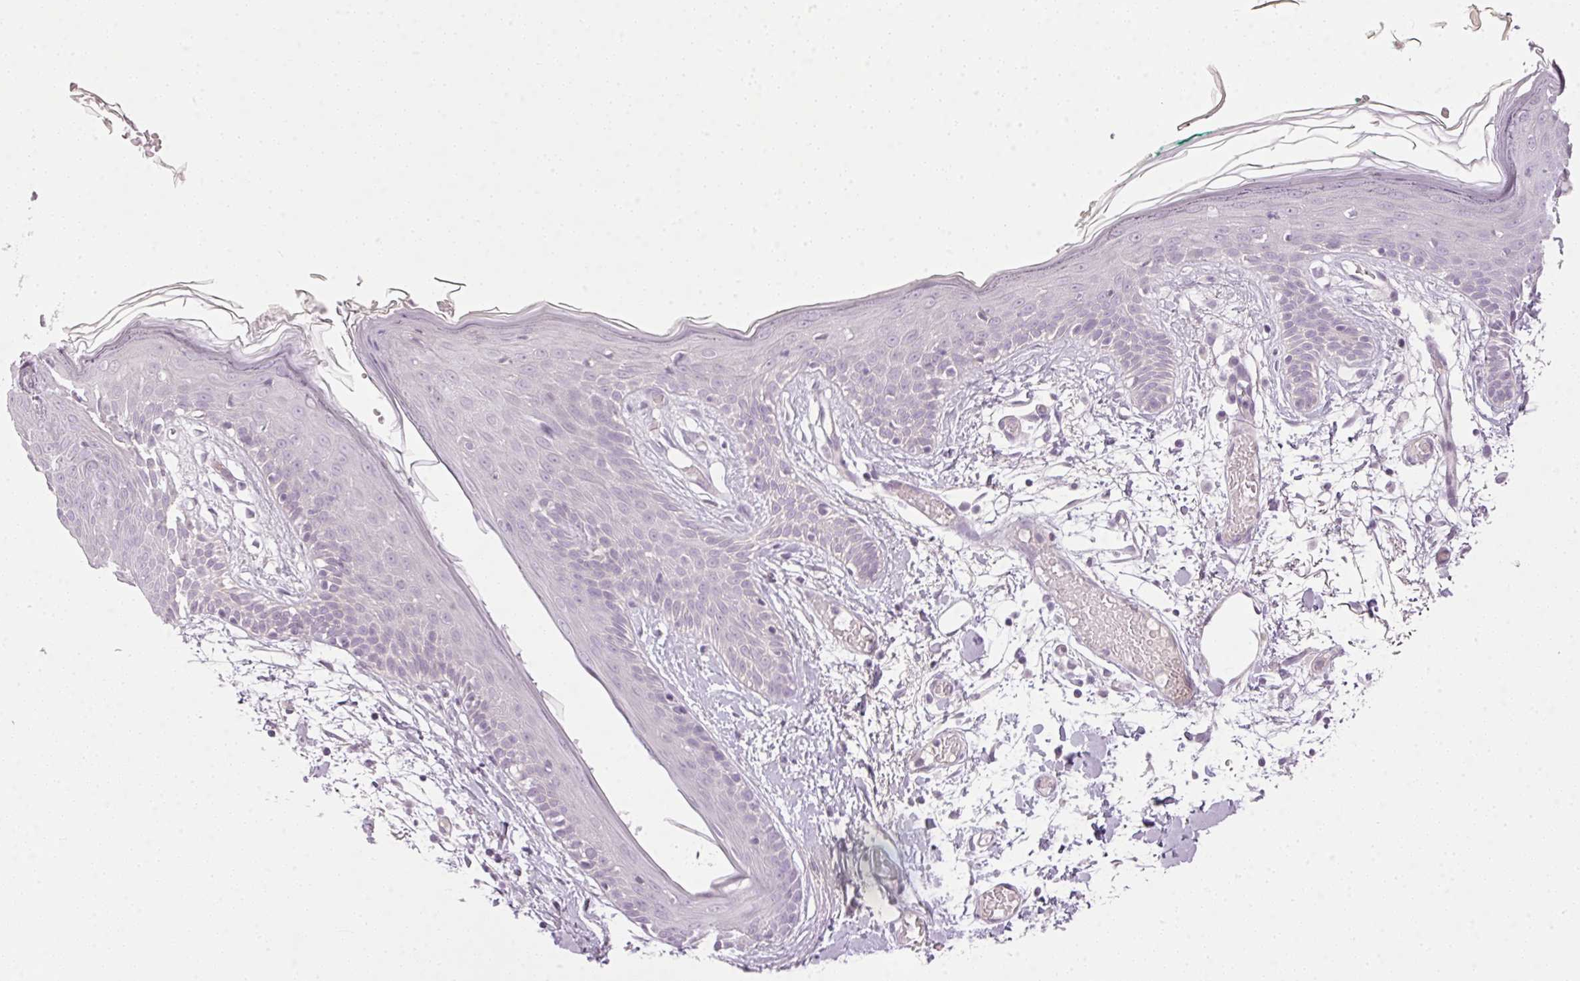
{"staining": {"intensity": "negative", "quantity": "none", "location": "none"}, "tissue": "skin", "cell_type": "Fibroblasts", "image_type": "normal", "snomed": [{"axis": "morphology", "description": "Normal tissue, NOS"}, {"axis": "topography", "description": "Skin"}], "caption": "This photomicrograph is of normal skin stained with immunohistochemistry (IHC) to label a protein in brown with the nuclei are counter-stained blue. There is no staining in fibroblasts.", "gene": "RAX2", "patient": {"sex": "male", "age": 79}}